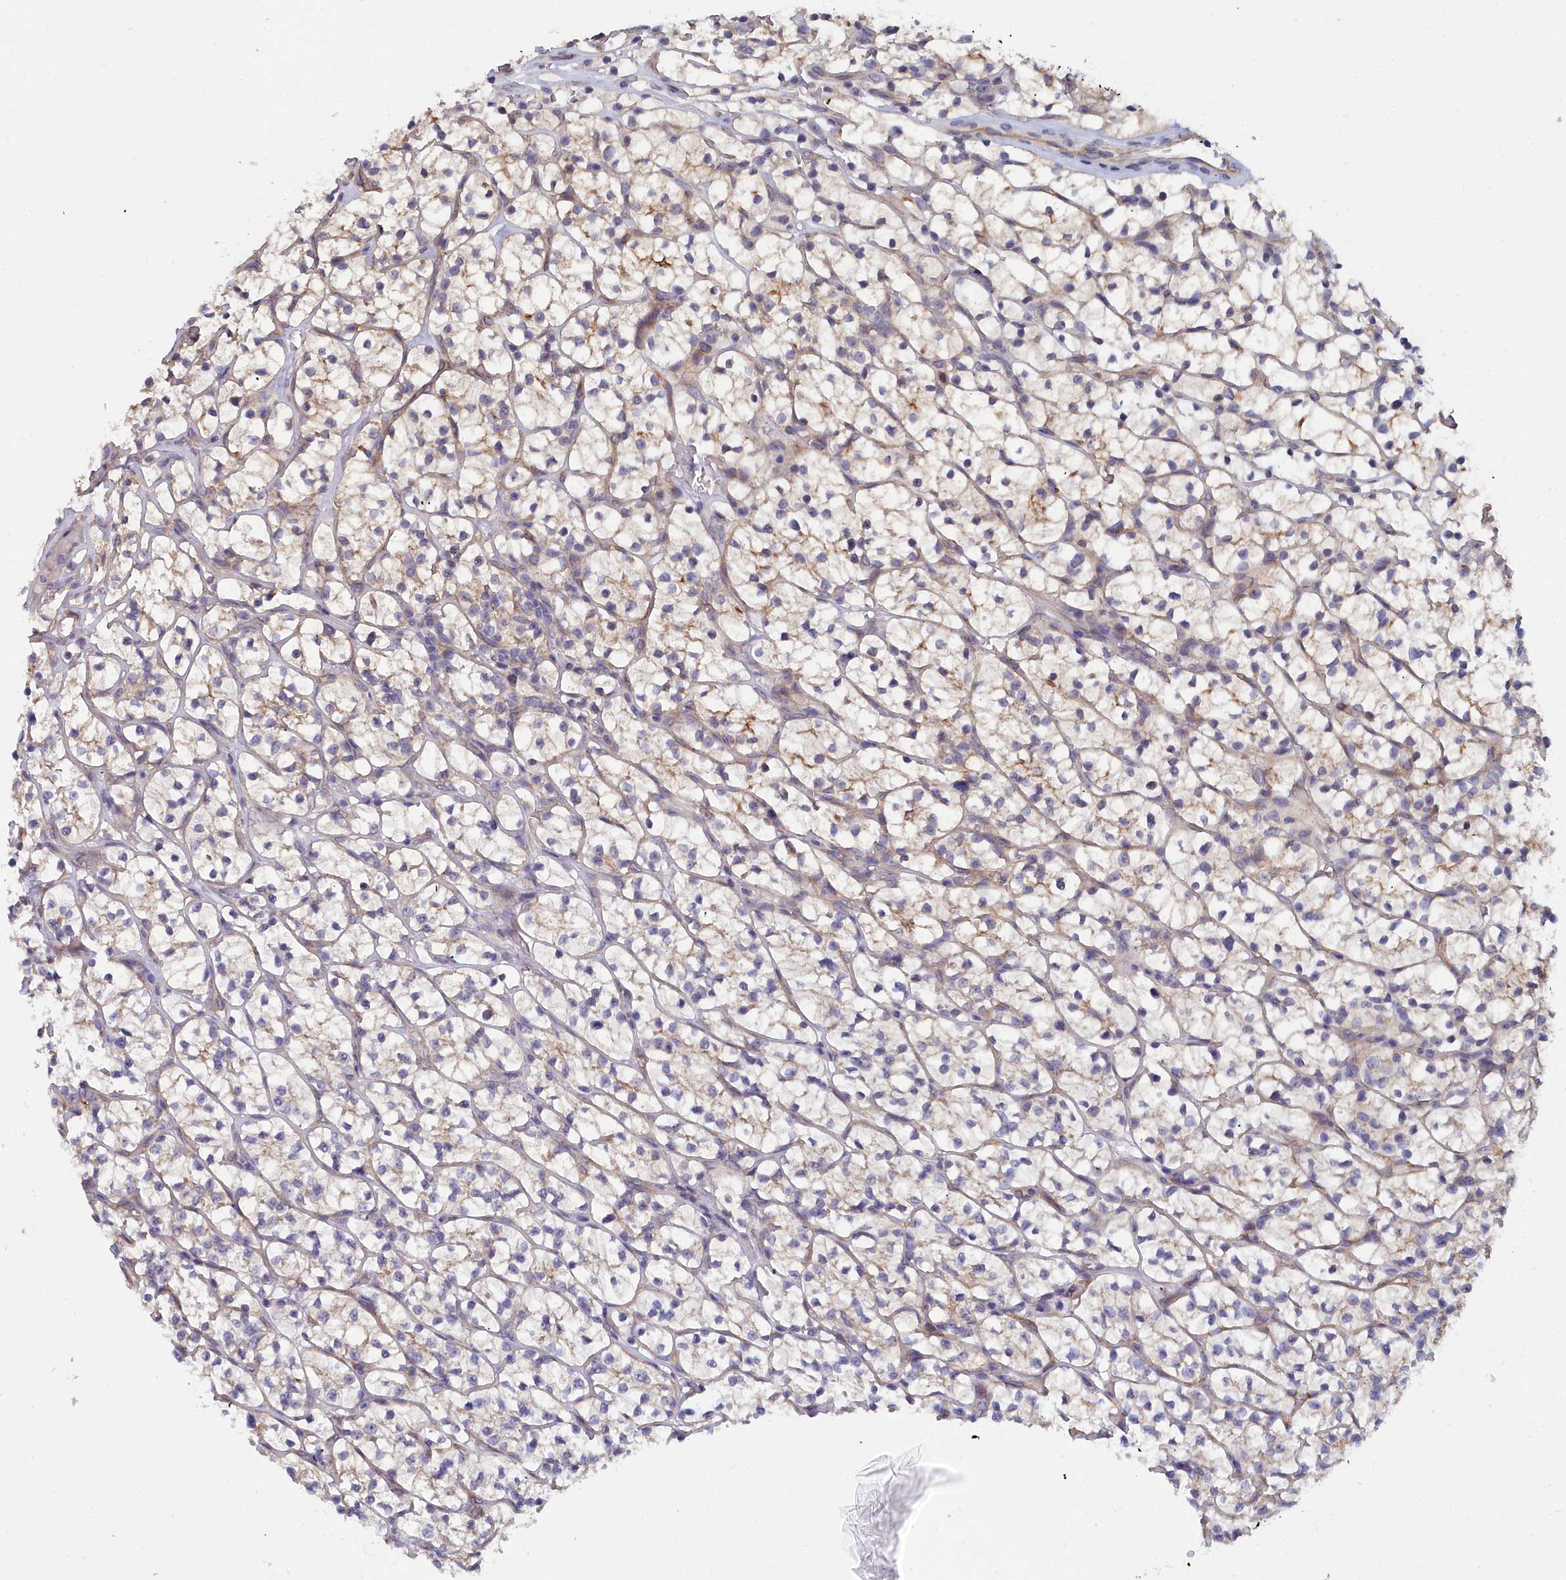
{"staining": {"intensity": "weak", "quantity": "25%-75%", "location": "cytoplasmic/membranous"}, "tissue": "renal cancer", "cell_type": "Tumor cells", "image_type": "cancer", "snomed": [{"axis": "morphology", "description": "Adenocarcinoma, NOS"}, {"axis": "topography", "description": "Kidney"}], "caption": "Protein expression analysis of renal adenocarcinoma shows weak cytoplasmic/membranous staining in approximately 25%-75% of tumor cells.", "gene": "RDX", "patient": {"sex": "female", "age": 64}}